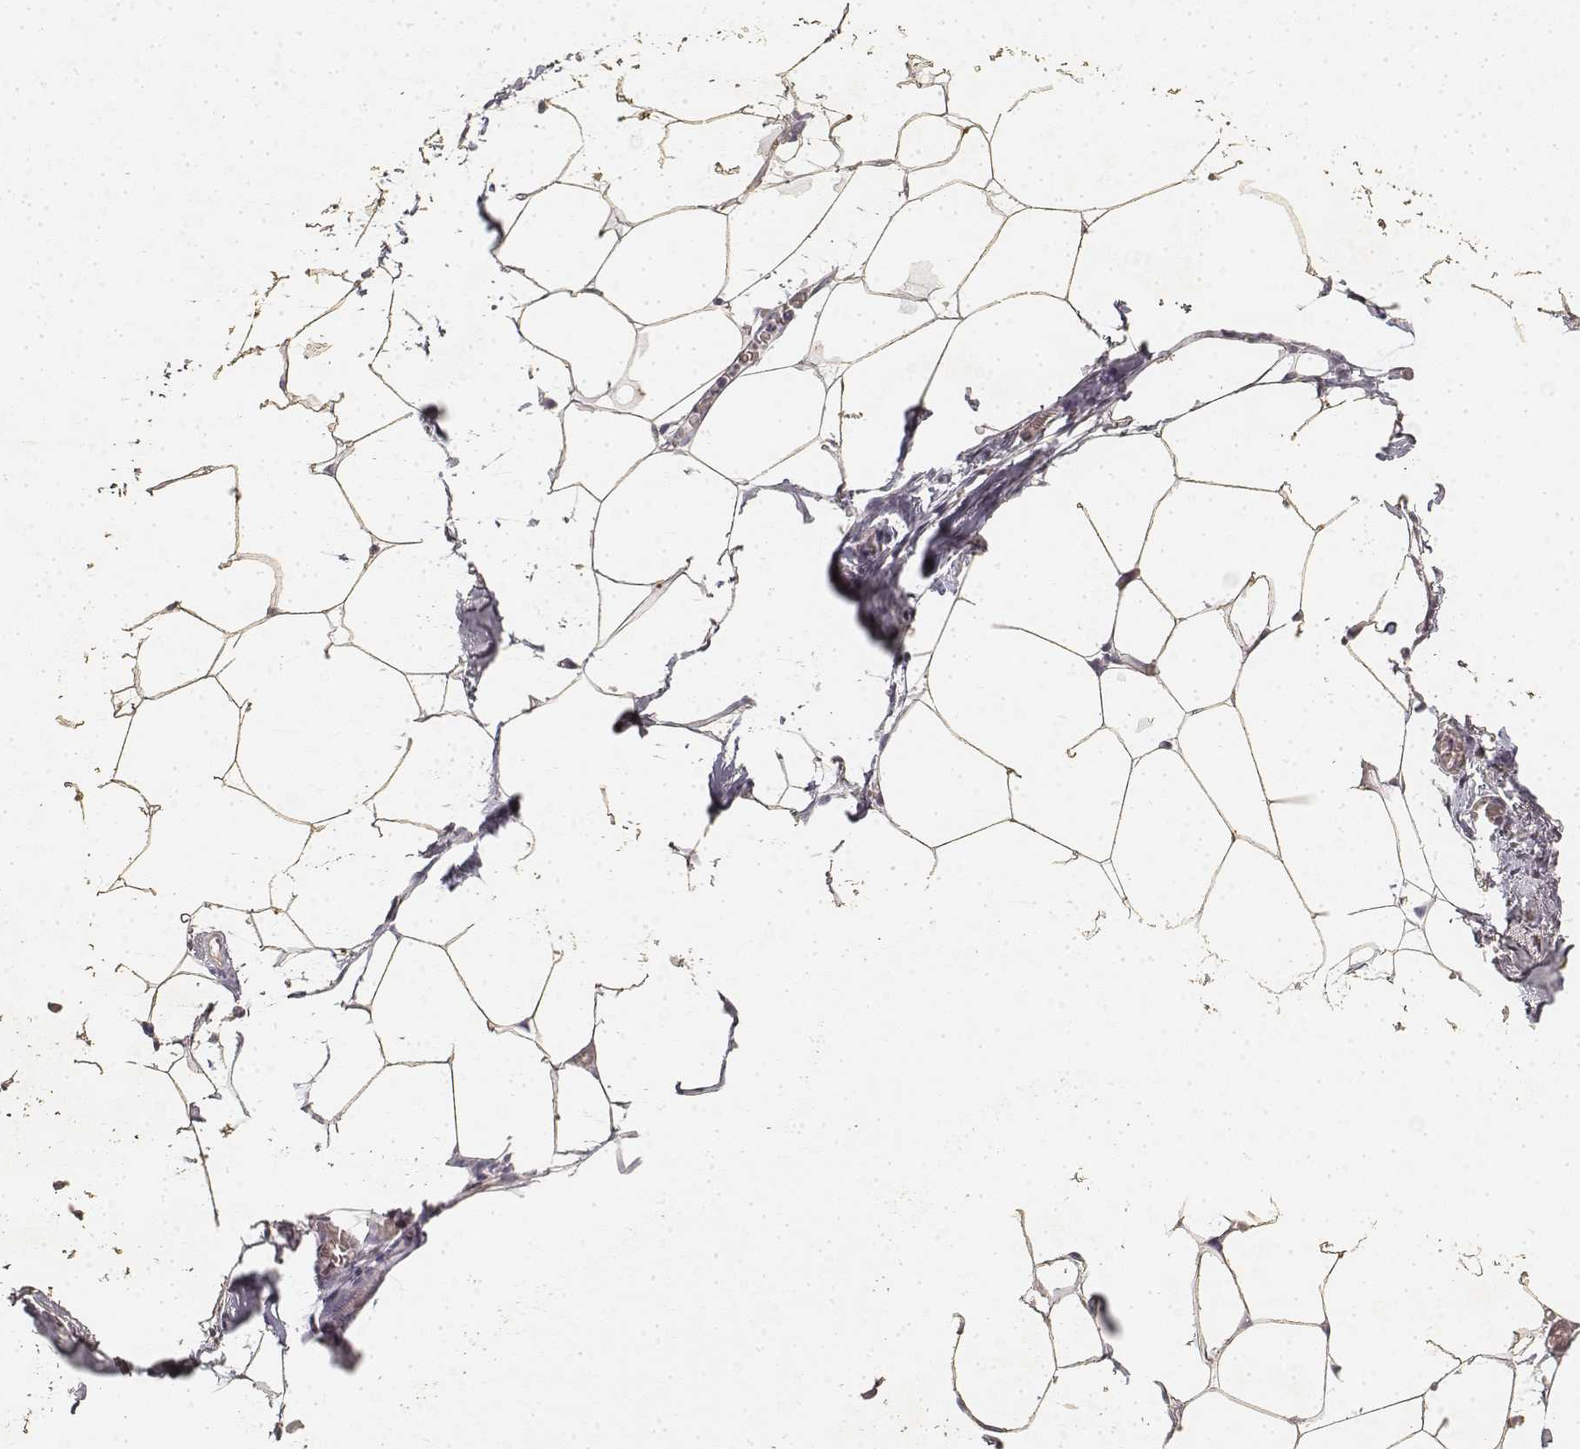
{"staining": {"intensity": "weak", "quantity": ">75%", "location": "cytoplasmic/membranous"}, "tissue": "adipose tissue", "cell_type": "Adipocytes", "image_type": "normal", "snomed": [{"axis": "morphology", "description": "Normal tissue, NOS"}, {"axis": "topography", "description": "Adipose tissue"}], "caption": "Immunohistochemical staining of unremarkable human adipose tissue displays weak cytoplasmic/membranous protein expression in about >75% of adipocytes.", "gene": "KRT84", "patient": {"sex": "male", "age": 57}}